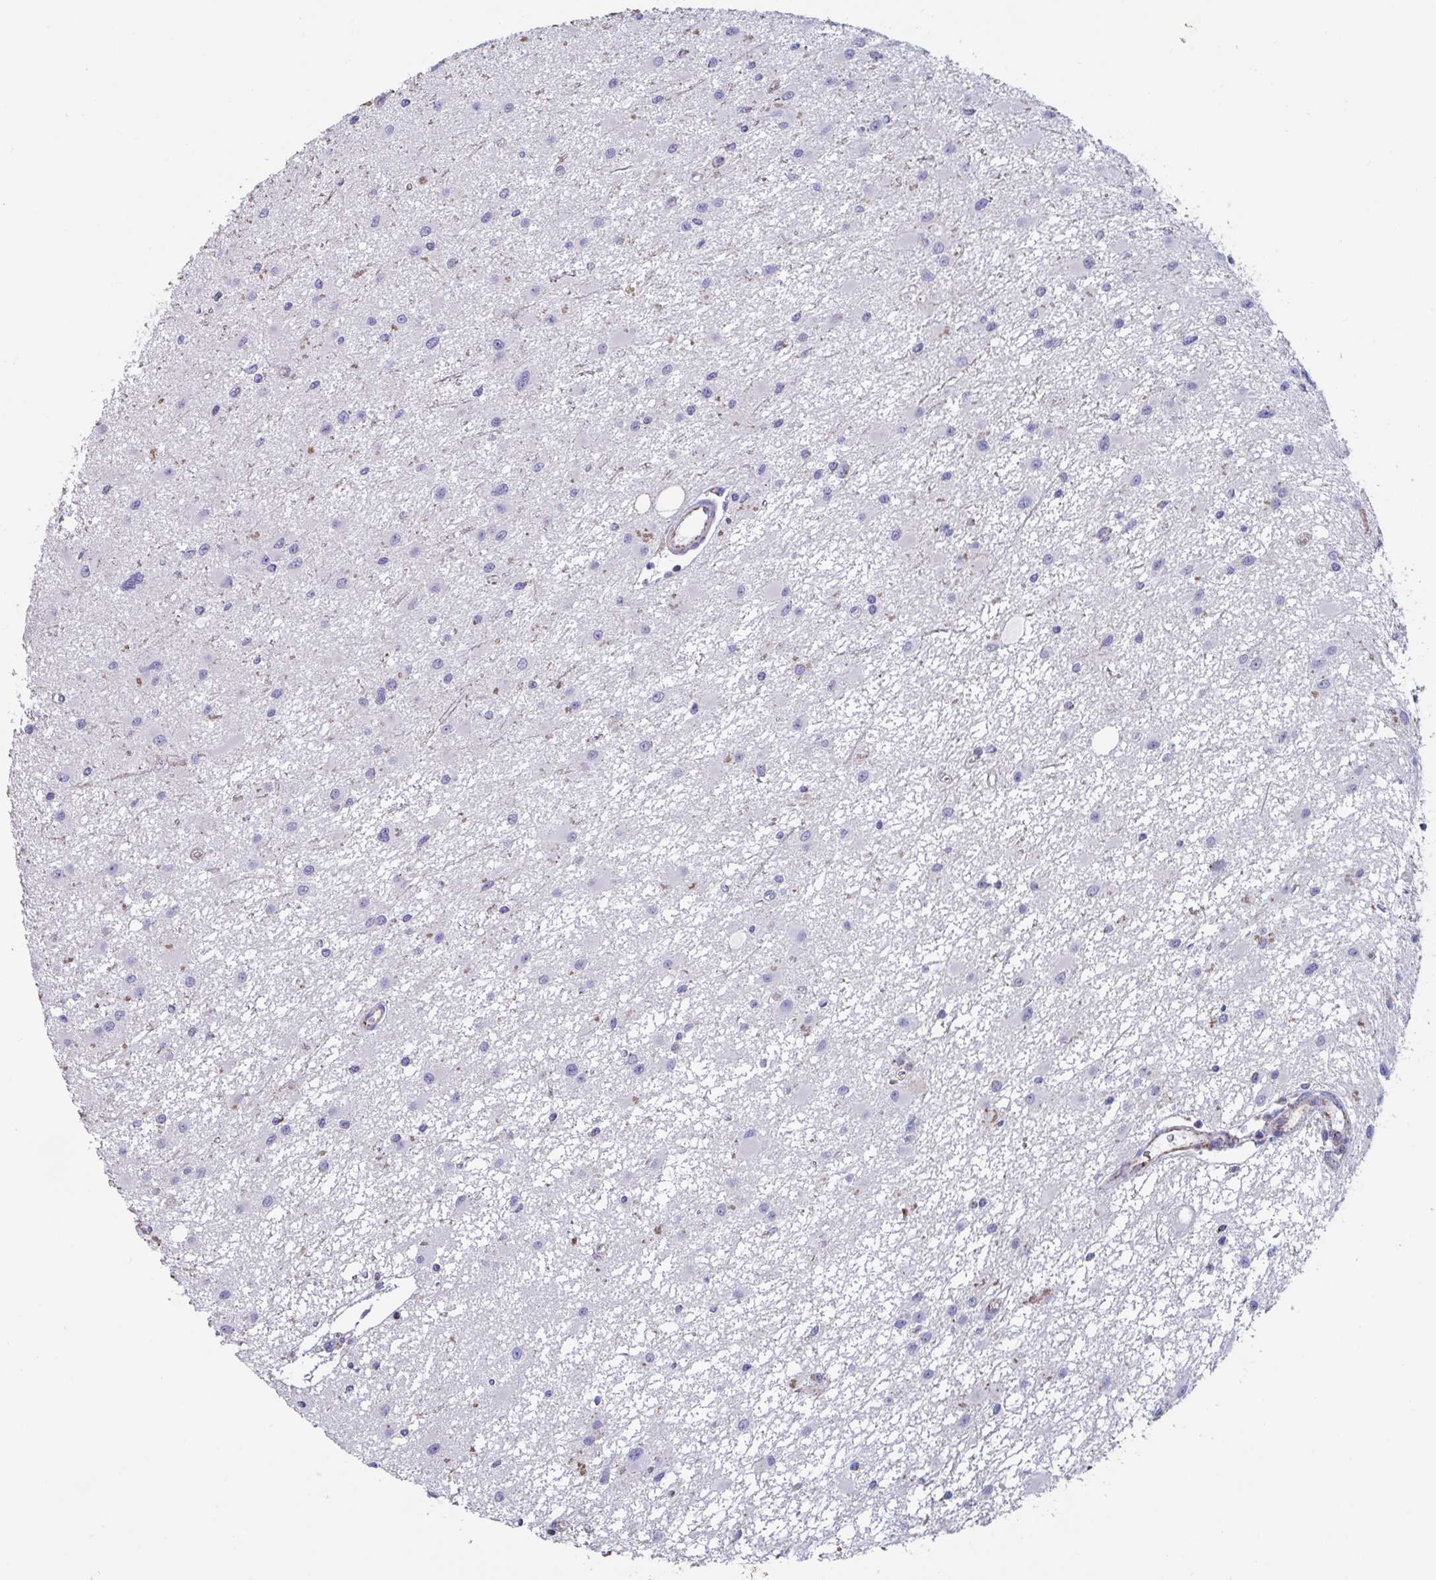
{"staining": {"intensity": "negative", "quantity": "none", "location": "none"}, "tissue": "glioma", "cell_type": "Tumor cells", "image_type": "cancer", "snomed": [{"axis": "morphology", "description": "Glioma, malignant, High grade"}, {"axis": "topography", "description": "Brain"}], "caption": "Immunohistochemistry (IHC) histopathology image of neoplastic tissue: human malignant glioma (high-grade) stained with DAB reveals no significant protein staining in tumor cells. The staining was performed using DAB (3,3'-diaminobenzidine) to visualize the protein expression in brown, while the nuclei were stained in blue with hematoxylin (Magnification: 20x).", "gene": "BCAT2", "patient": {"sex": "male", "age": 54}}